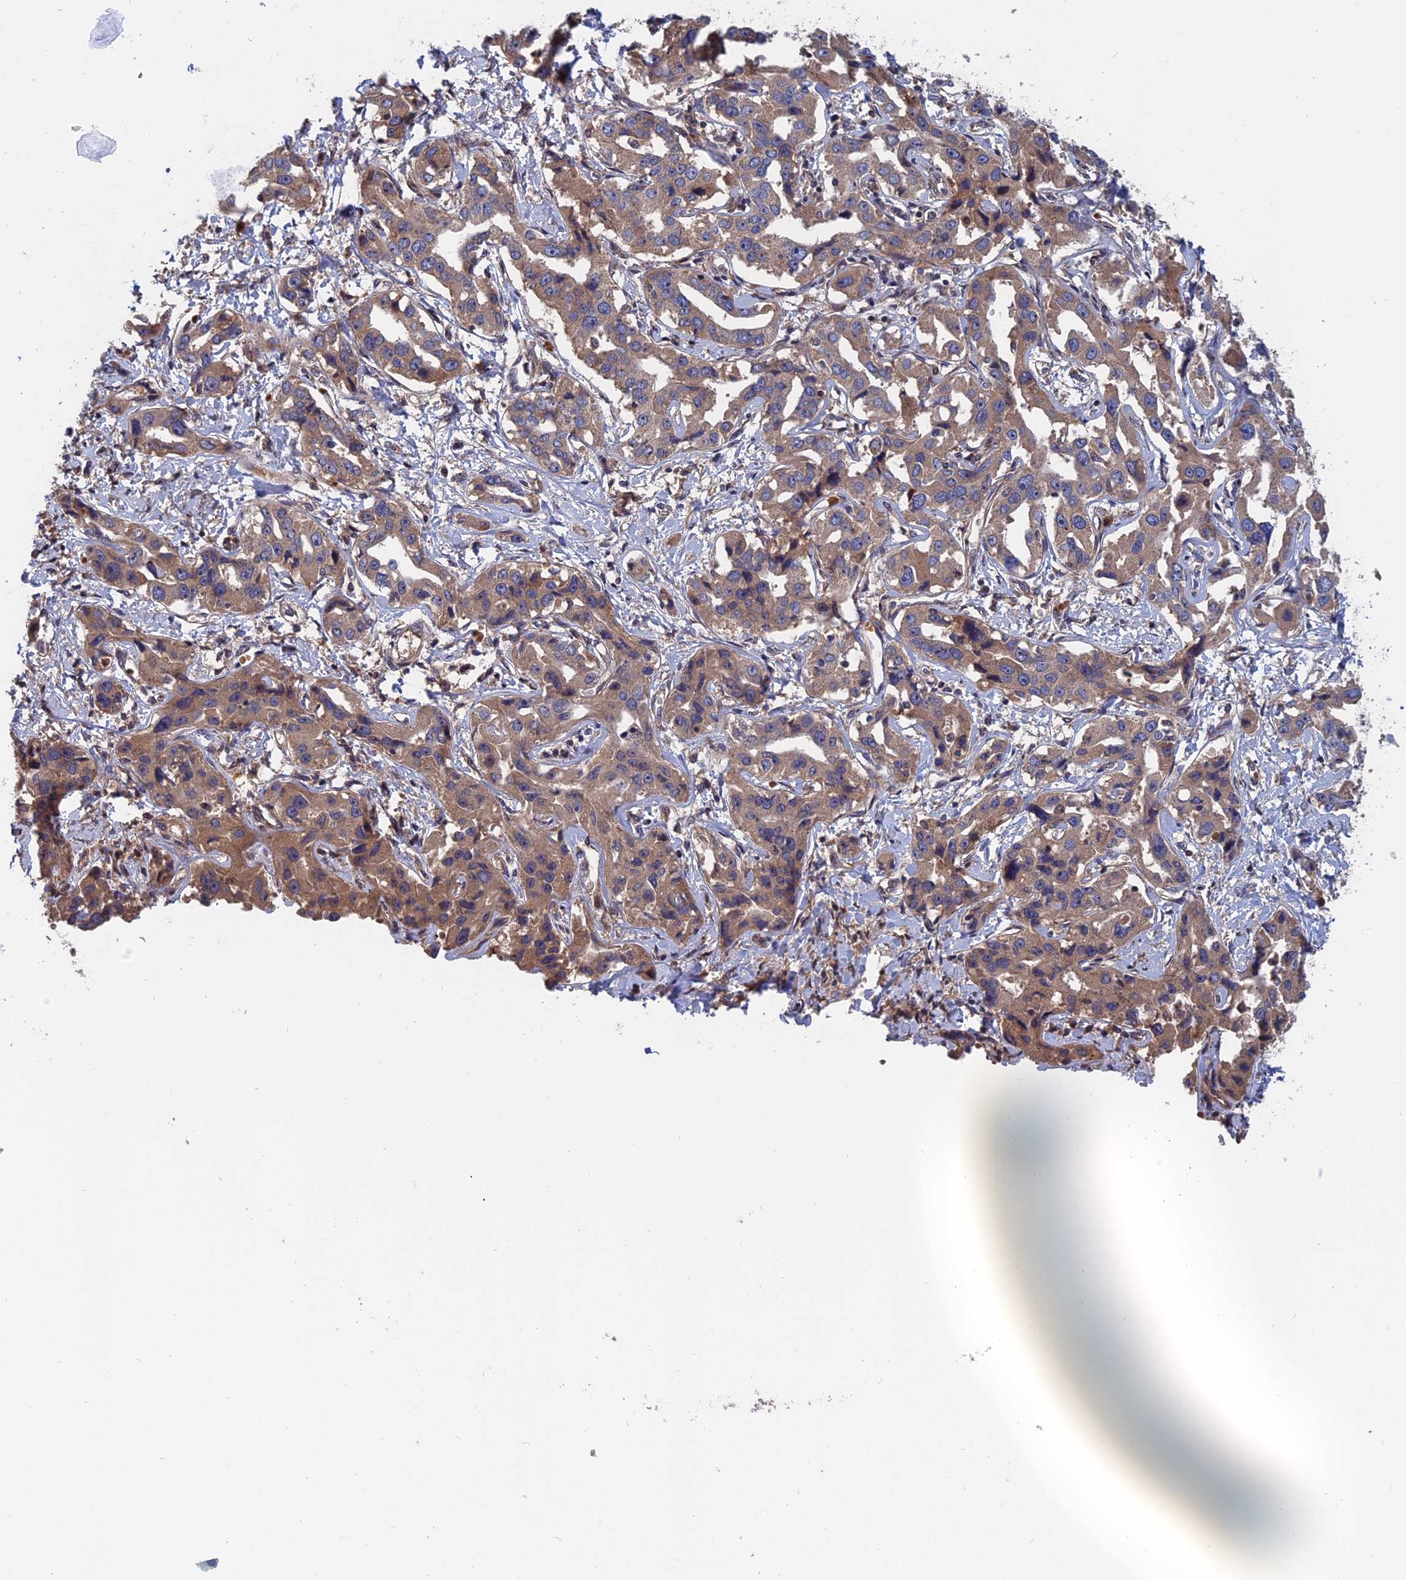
{"staining": {"intensity": "moderate", "quantity": ">75%", "location": "cytoplasmic/membranous"}, "tissue": "liver cancer", "cell_type": "Tumor cells", "image_type": "cancer", "snomed": [{"axis": "morphology", "description": "Cholangiocarcinoma"}, {"axis": "topography", "description": "Liver"}], "caption": "Approximately >75% of tumor cells in liver cancer show moderate cytoplasmic/membranous protein positivity as visualized by brown immunohistochemical staining.", "gene": "TRAPPC2L", "patient": {"sex": "male", "age": 59}}